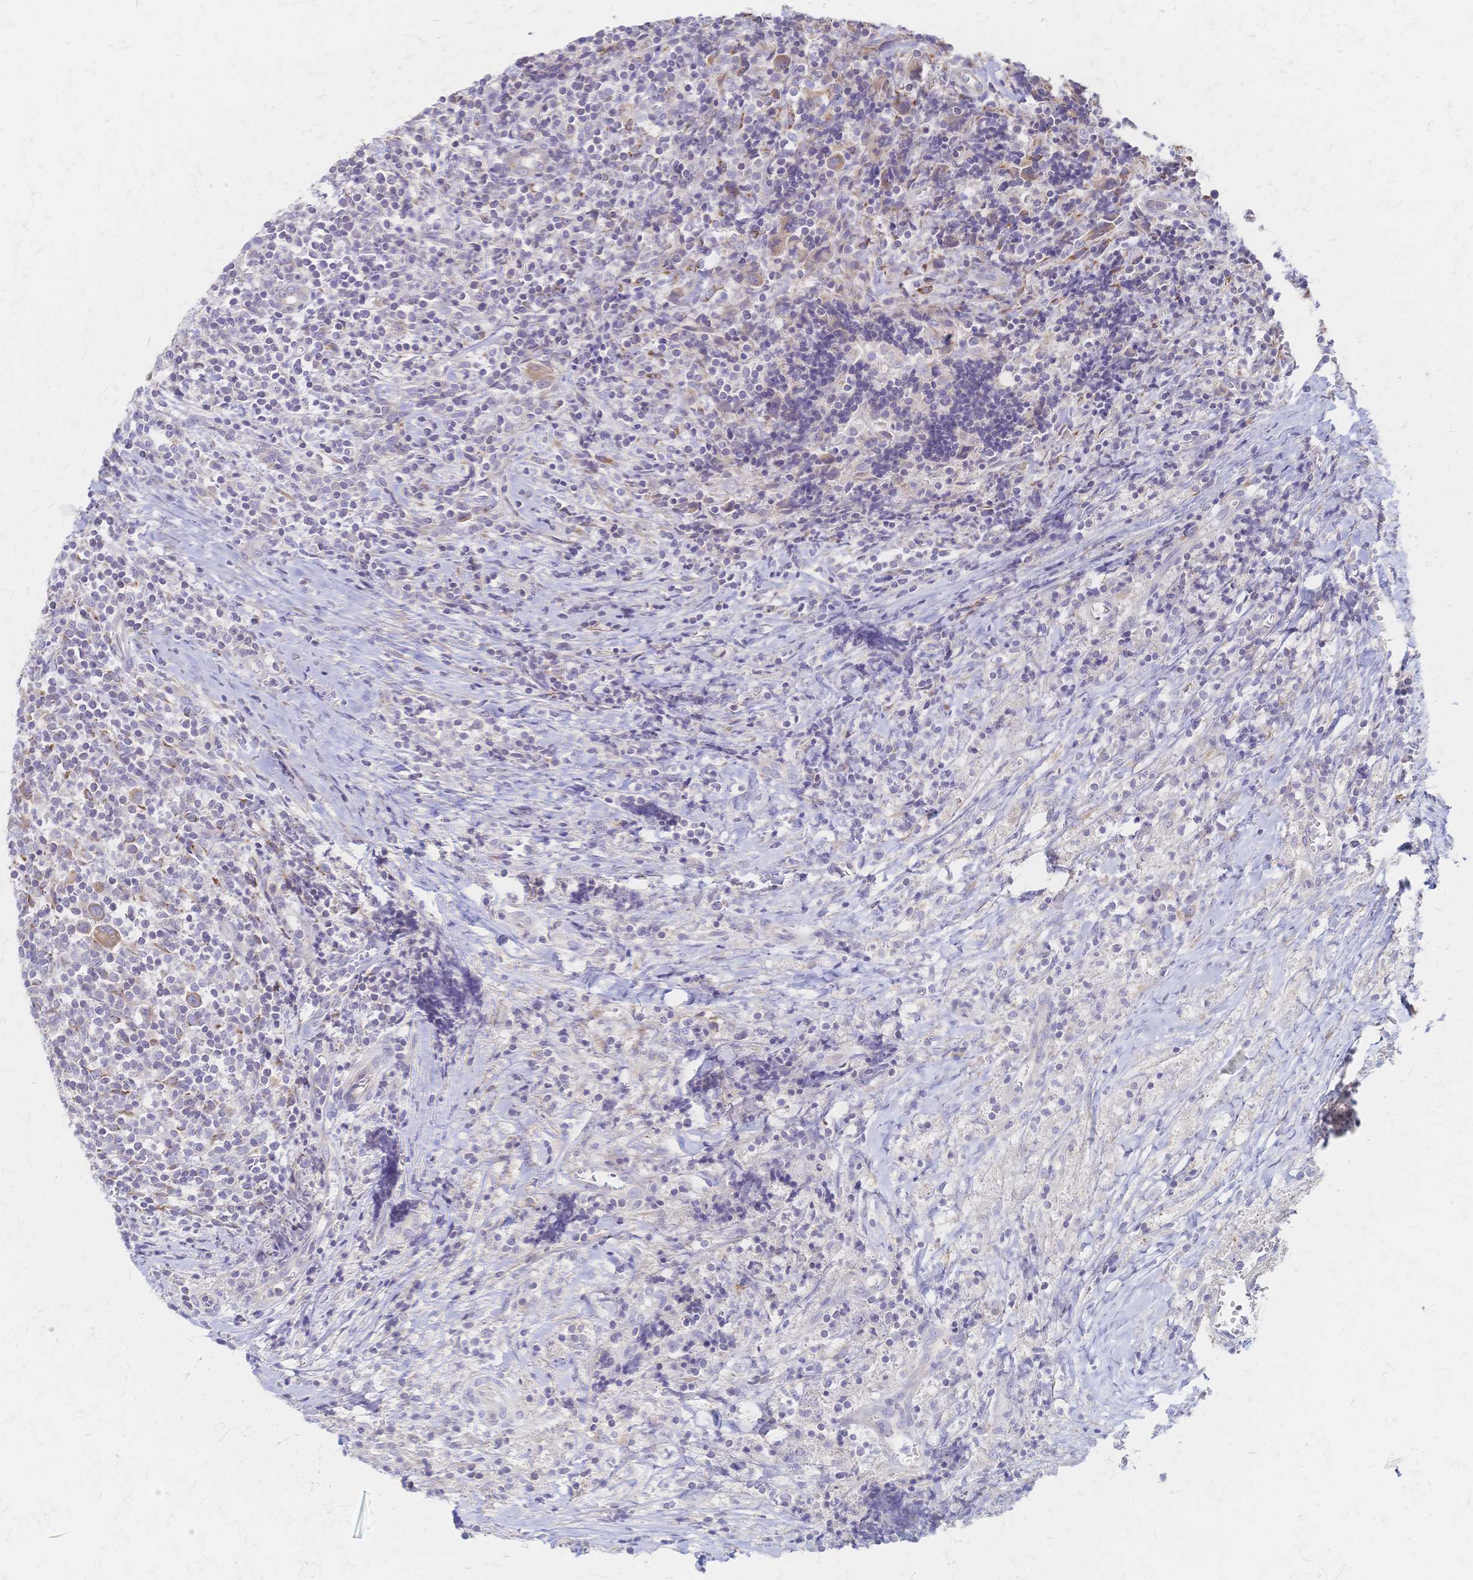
{"staining": {"intensity": "weak", "quantity": ">75%", "location": "cytoplasmic/membranous"}, "tissue": "lymphoma", "cell_type": "Tumor cells", "image_type": "cancer", "snomed": [{"axis": "morphology", "description": "Hodgkin's disease, NOS"}, {"axis": "topography", "description": "Thymus, NOS"}], "caption": "Protein analysis of lymphoma tissue demonstrates weak cytoplasmic/membranous staining in approximately >75% of tumor cells. Using DAB (brown) and hematoxylin (blue) stains, captured at high magnification using brightfield microscopy.", "gene": "CYB5A", "patient": {"sex": "female", "age": 17}}